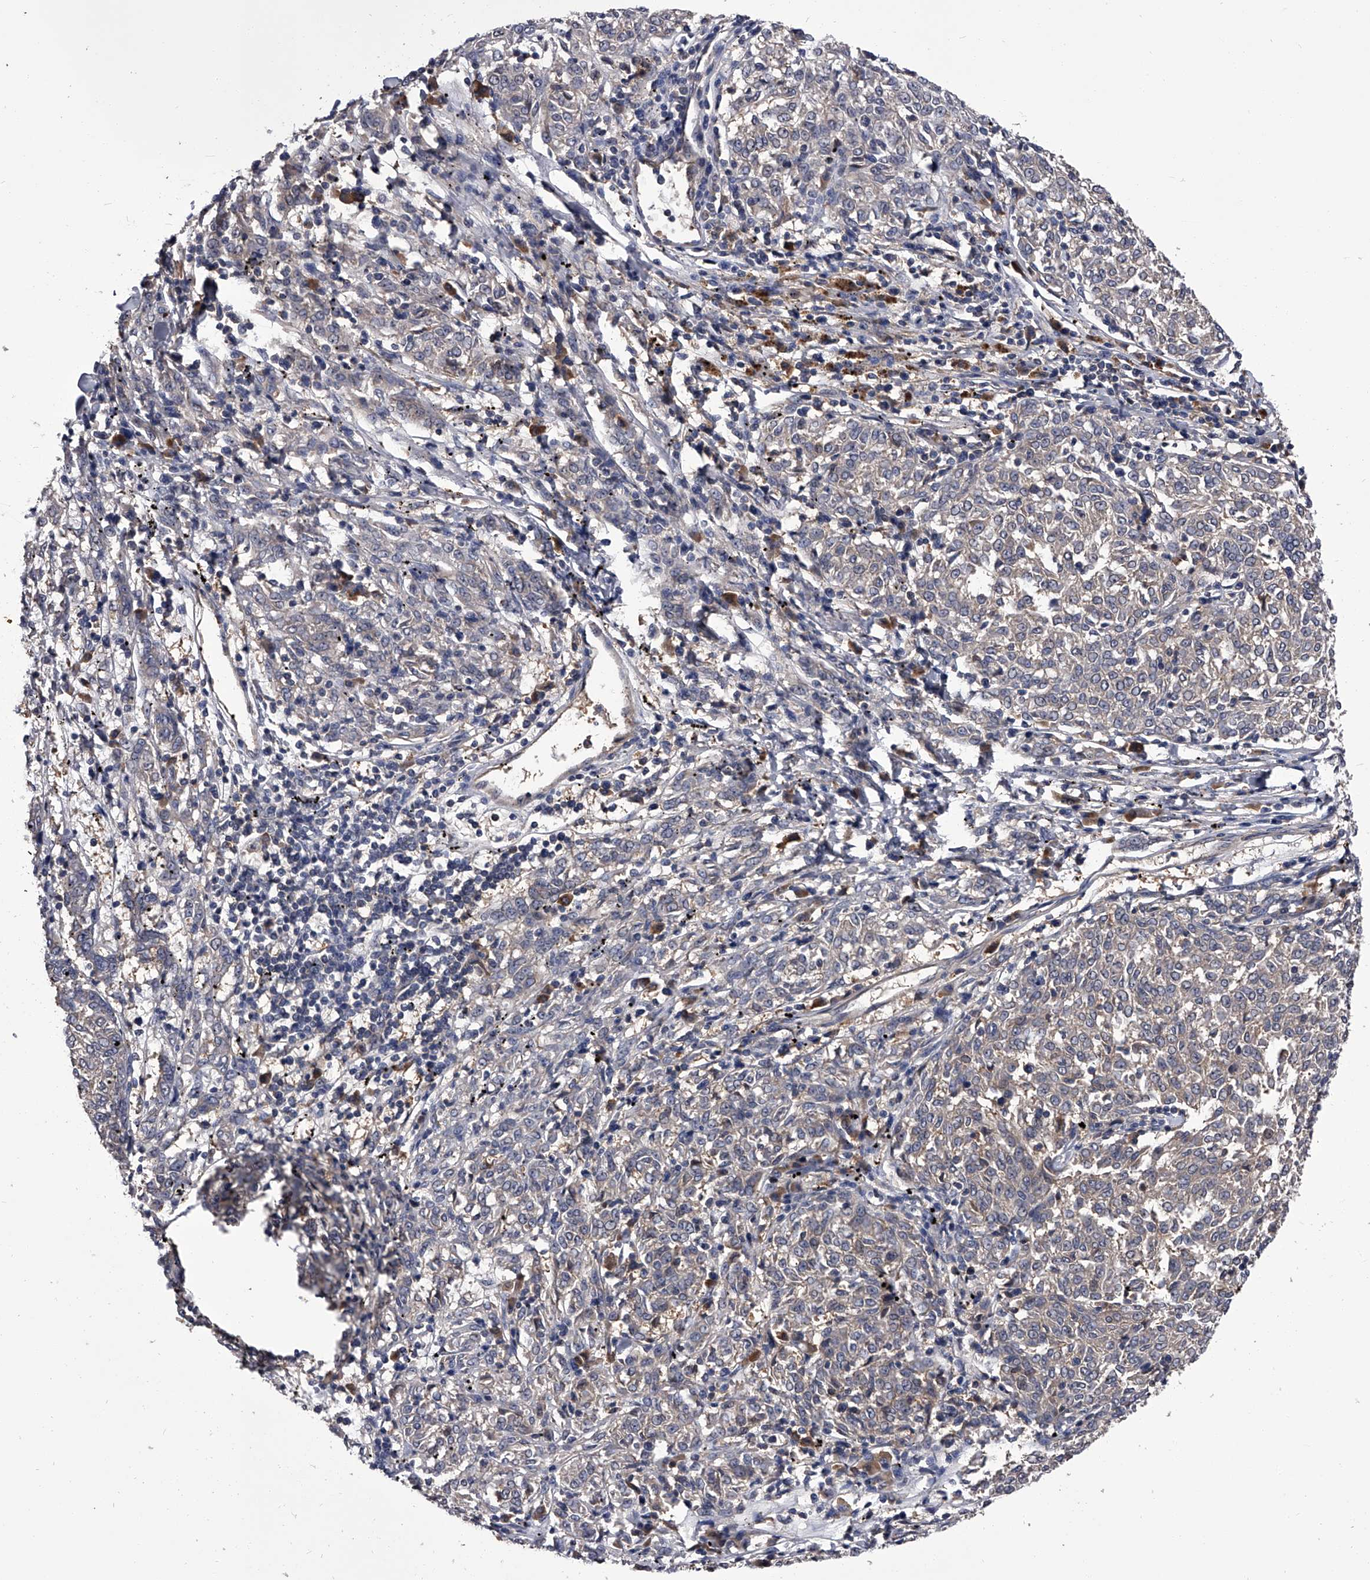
{"staining": {"intensity": "negative", "quantity": "none", "location": "none"}, "tissue": "melanoma", "cell_type": "Tumor cells", "image_type": "cancer", "snomed": [{"axis": "morphology", "description": "Malignant melanoma, NOS"}, {"axis": "topography", "description": "Skin"}], "caption": "Protein analysis of melanoma displays no significant positivity in tumor cells.", "gene": "SLC18B1", "patient": {"sex": "female", "age": 72}}